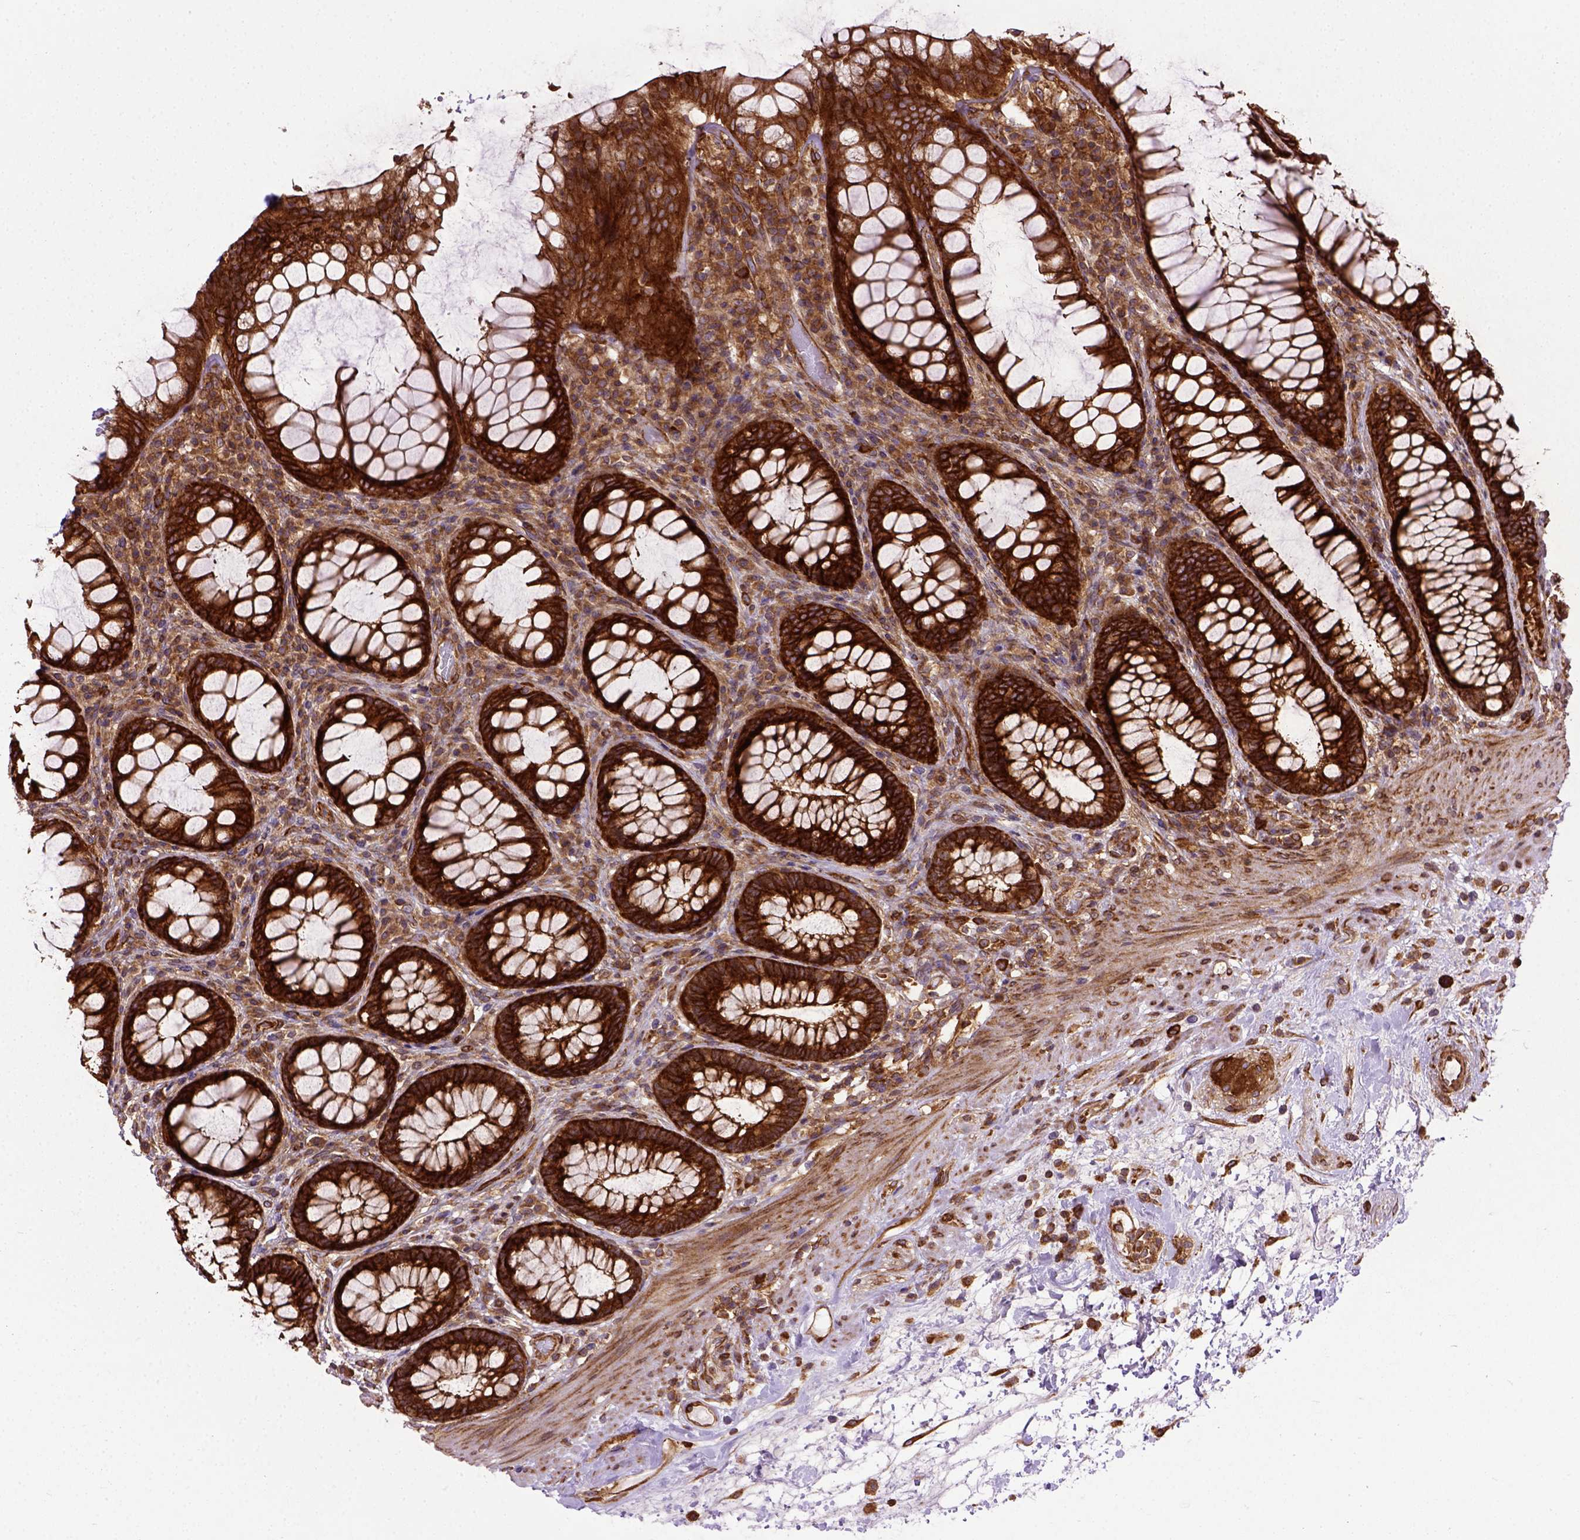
{"staining": {"intensity": "strong", "quantity": ">75%", "location": "cytoplasmic/membranous"}, "tissue": "rectum", "cell_type": "Glandular cells", "image_type": "normal", "snomed": [{"axis": "morphology", "description": "Normal tissue, NOS"}, {"axis": "topography", "description": "Rectum"}], "caption": "Protein staining of benign rectum reveals strong cytoplasmic/membranous staining in about >75% of glandular cells.", "gene": "CAPRIN1", "patient": {"sex": "male", "age": 72}}